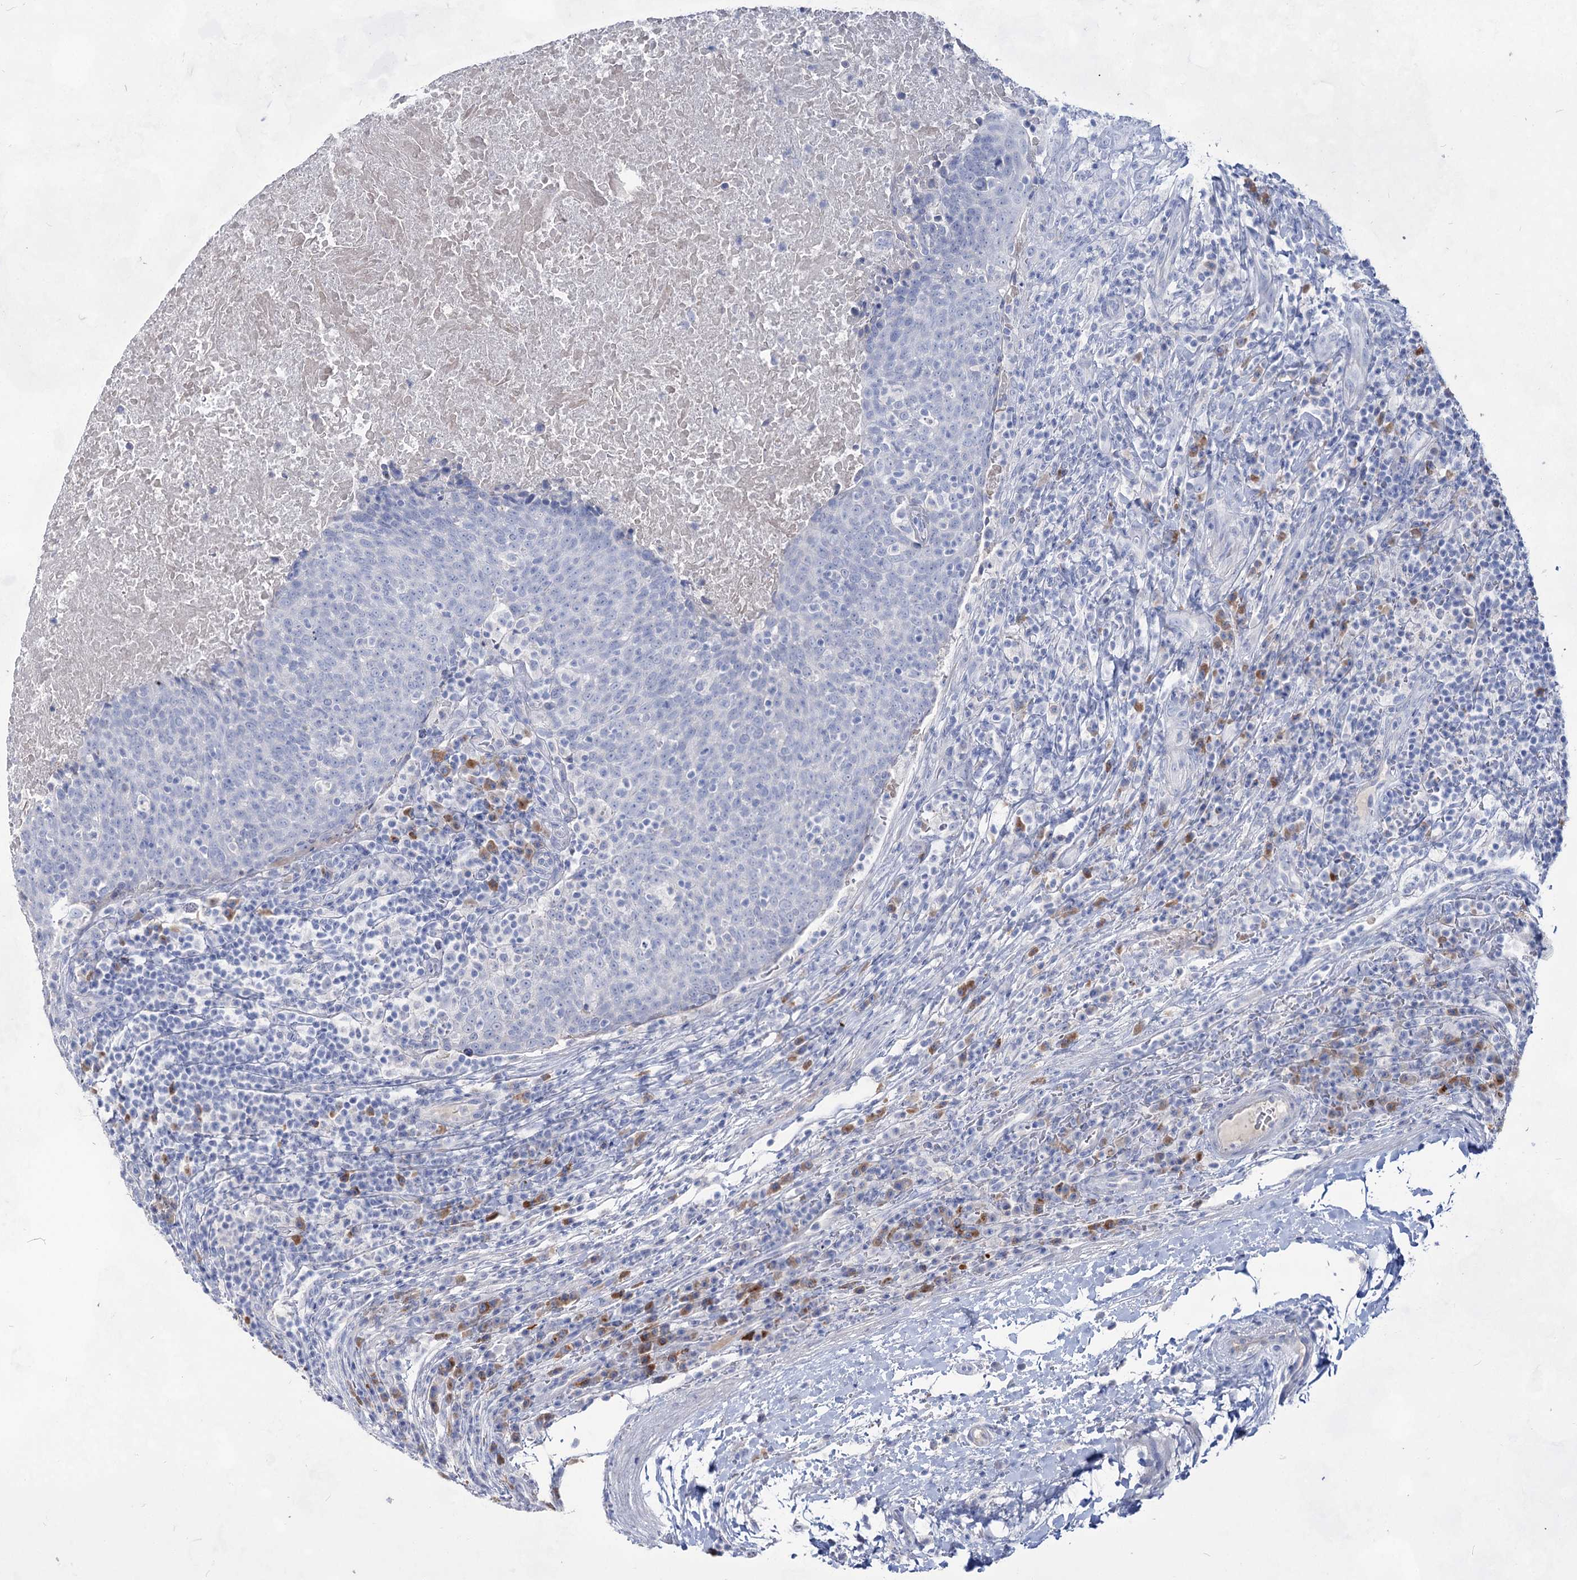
{"staining": {"intensity": "negative", "quantity": "none", "location": "none"}, "tissue": "head and neck cancer", "cell_type": "Tumor cells", "image_type": "cancer", "snomed": [{"axis": "morphology", "description": "Squamous cell carcinoma, NOS"}, {"axis": "morphology", "description": "Squamous cell carcinoma, metastatic, NOS"}, {"axis": "topography", "description": "Lymph node"}, {"axis": "topography", "description": "Head-Neck"}], "caption": "This is an IHC histopathology image of head and neck cancer (metastatic squamous cell carcinoma). There is no staining in tumor cells.", "gene": "ACRV1", "patient": {"sex": "male", "age": 62}}